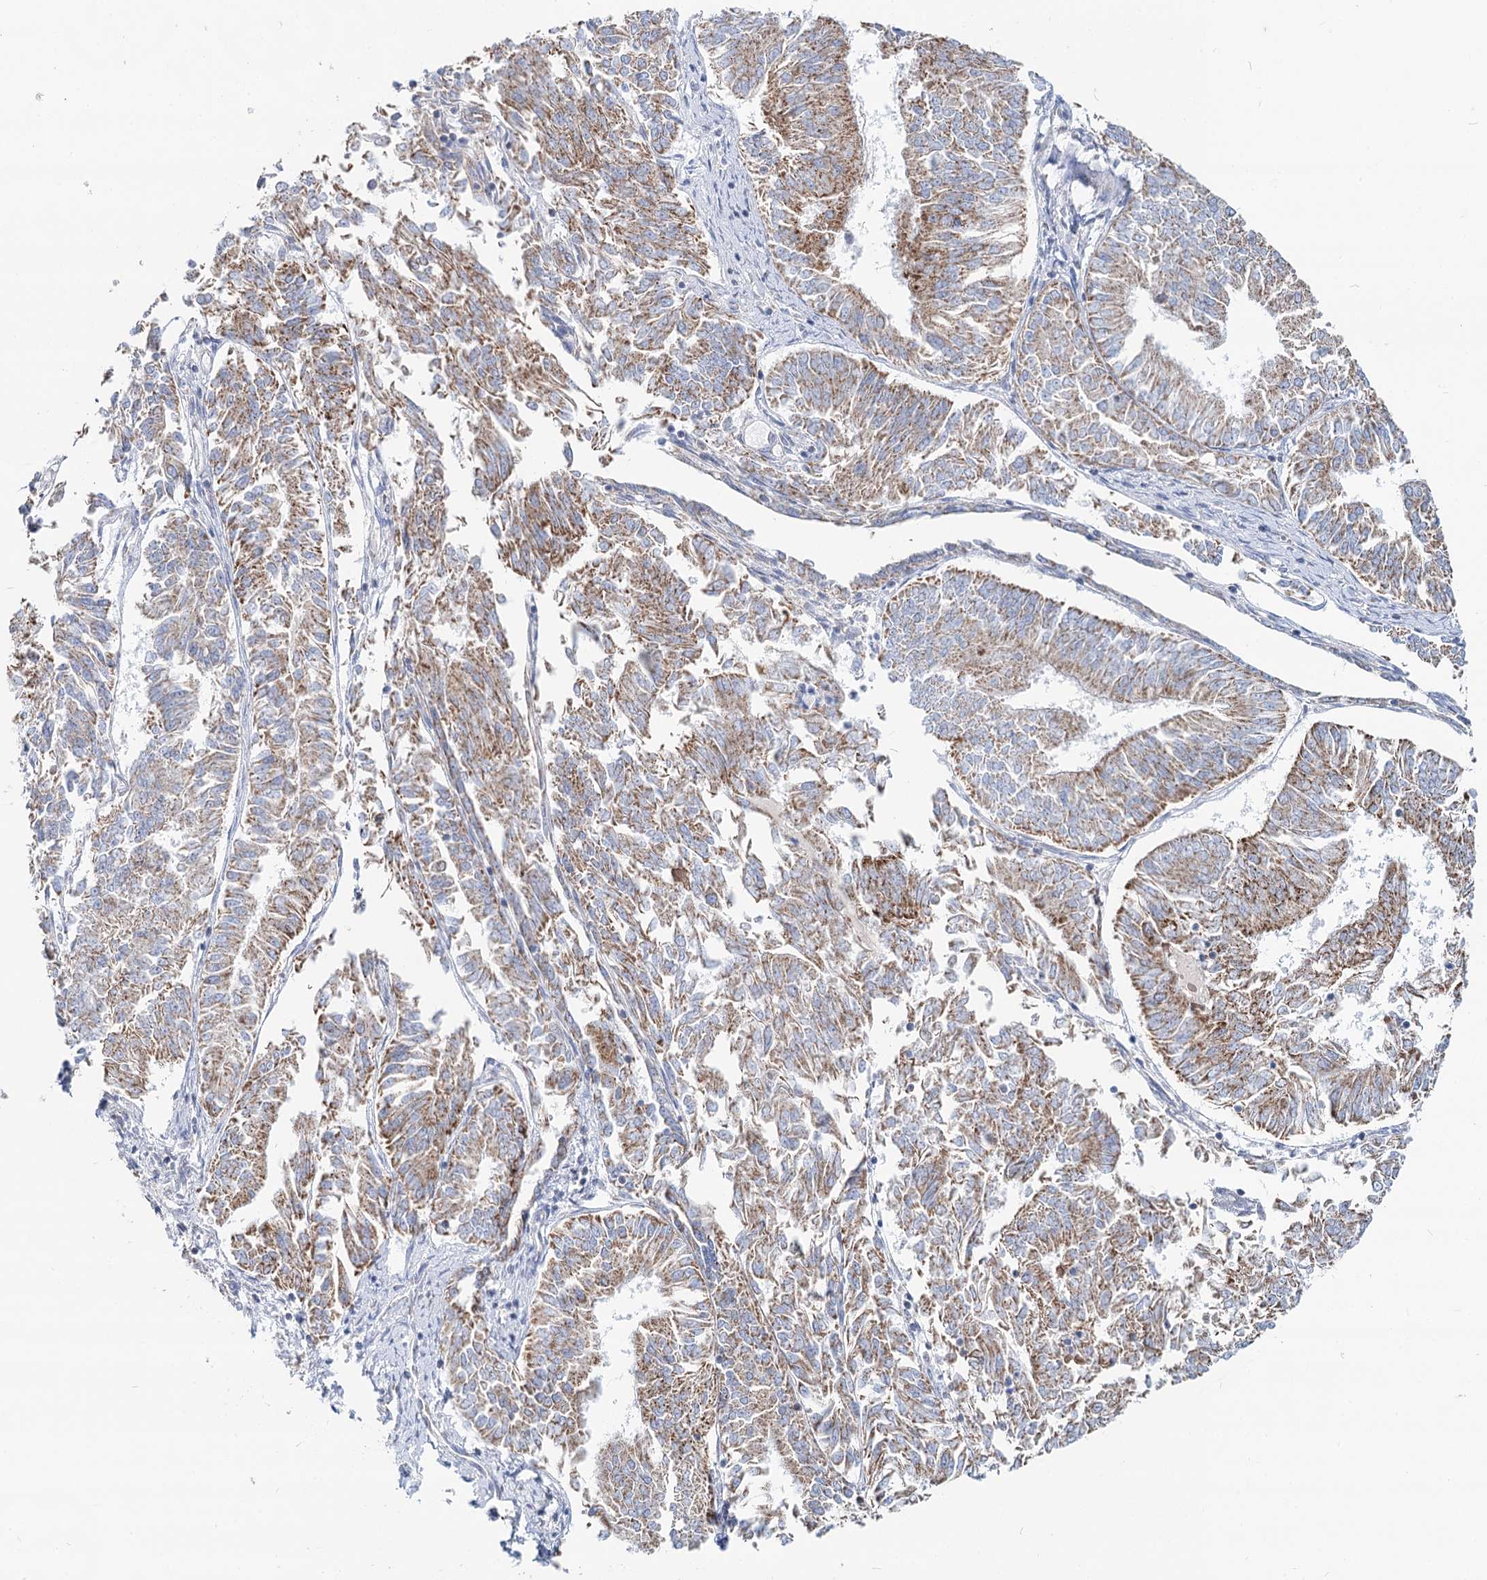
{"staining": {"intensity": "moderate", "quantity": ">75%", "location": "cytoplasmic/membranous"}, "tissue": "endometrial cancer", "cell_type": "Tumor cells", "image_type": "cancer", "snomed": [{"axis": "morphology", "description": "Adenocarcinoma, NOS"}, {"axis": "topography", "description": "Endometrium"}], "caption": "A high-resolution micrograph shows immunohistochemistry (IHC) staining of adenocarcinoma (endometrial), which demonstrates moderate cytoplasmic/membranous staining in about >75% of tumor cells.", "gene": "MCCC2", "patient": {"sex": "female", "age": 58}}